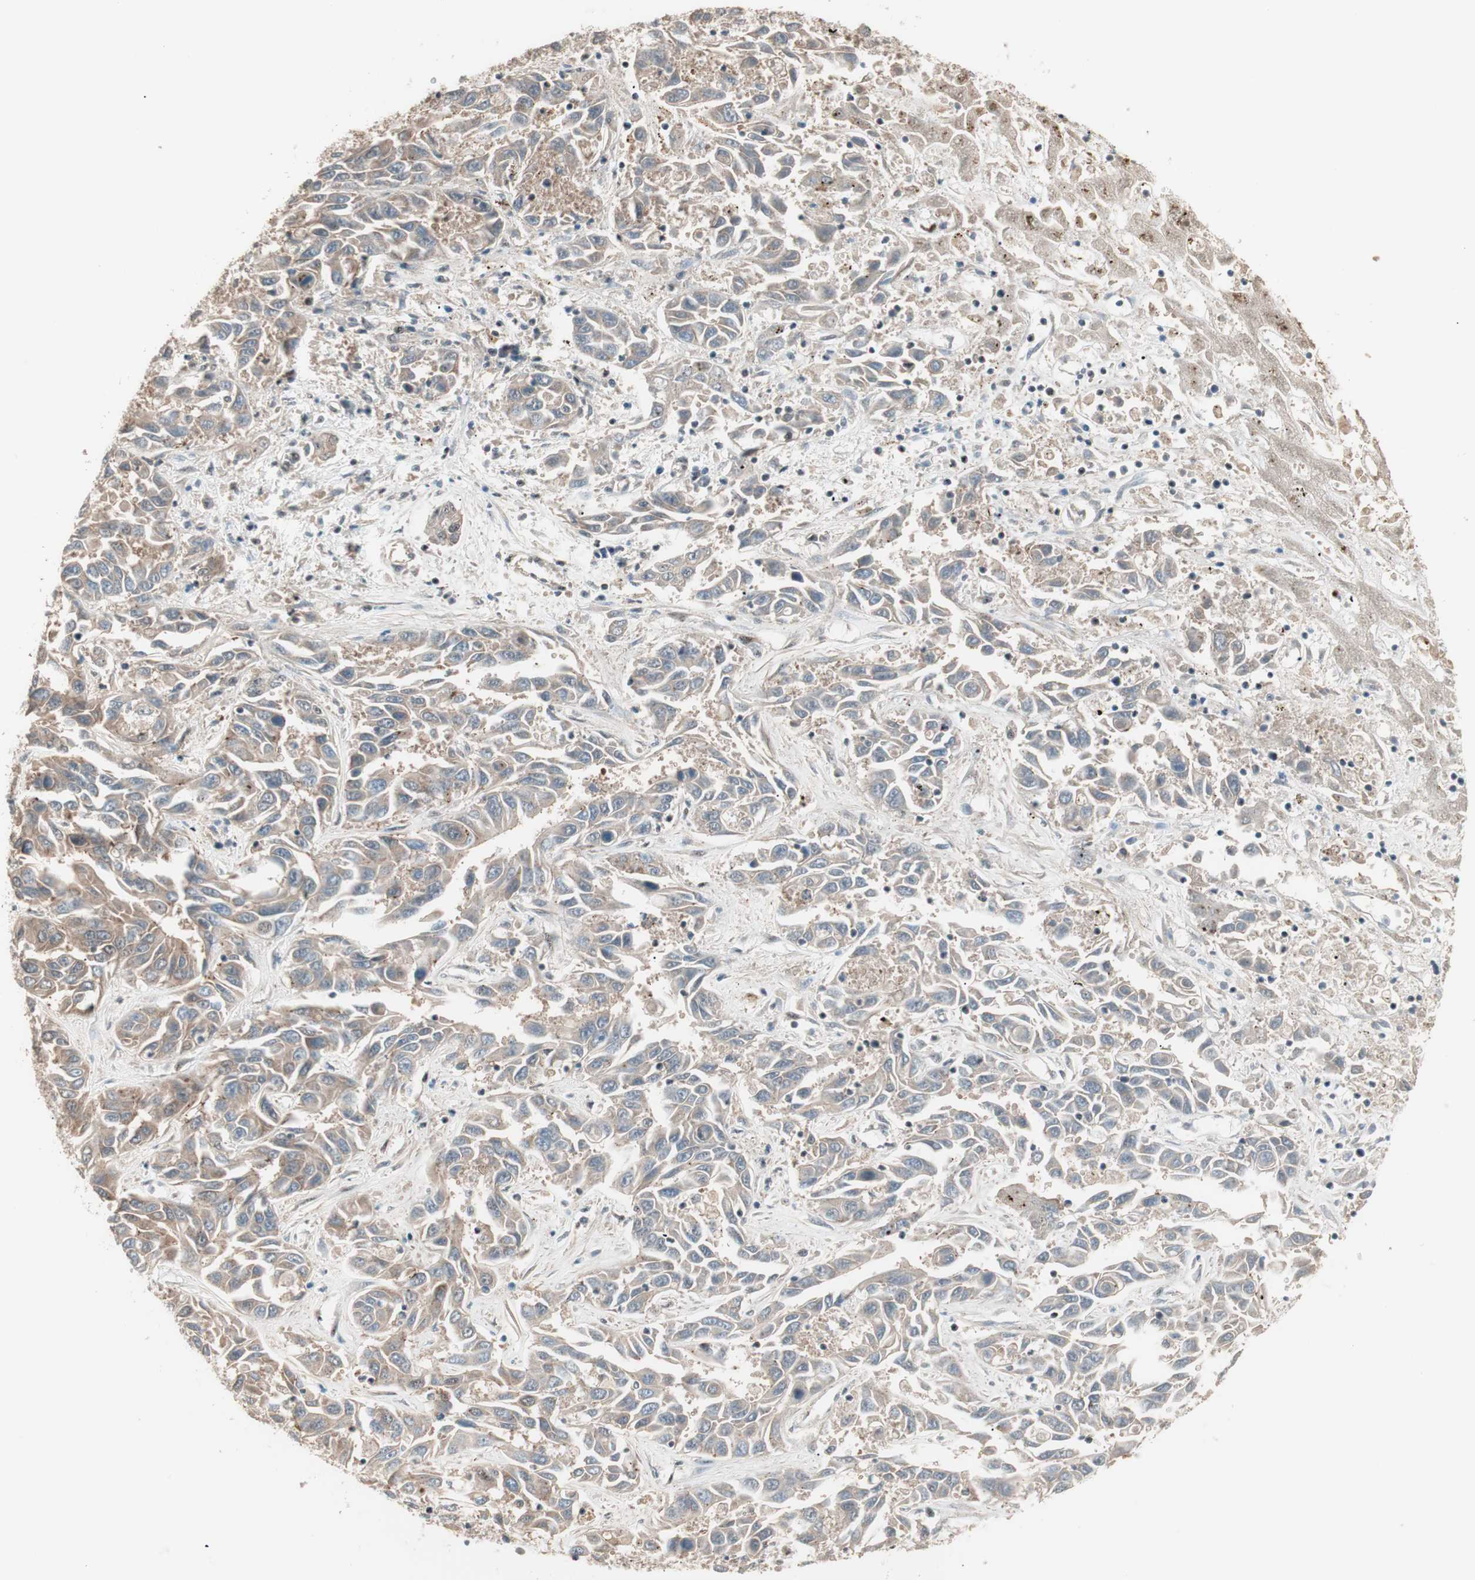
{"staining": {"intensity": "moderate", "quantity": ">75%", "location": "cytoplasmic/membranous"}, "tissue": "liver cancer", "cell_type": "Tumor cells", "image_type": "cancer", "snomed": [{"axis": "morphology", "description": "Cholangiocarcinoma"}, {"axis": "topography", "description": "Liver"}], "caption": "Immunohistochemistry (IHC) of liver cholangiocarcinoma reveals medium levels of moderate cytoplasmic/membranous expression in about >75% of tumor cells.", "gene": "NR5A2", "patient": {"sex": "female", "age": 52}}